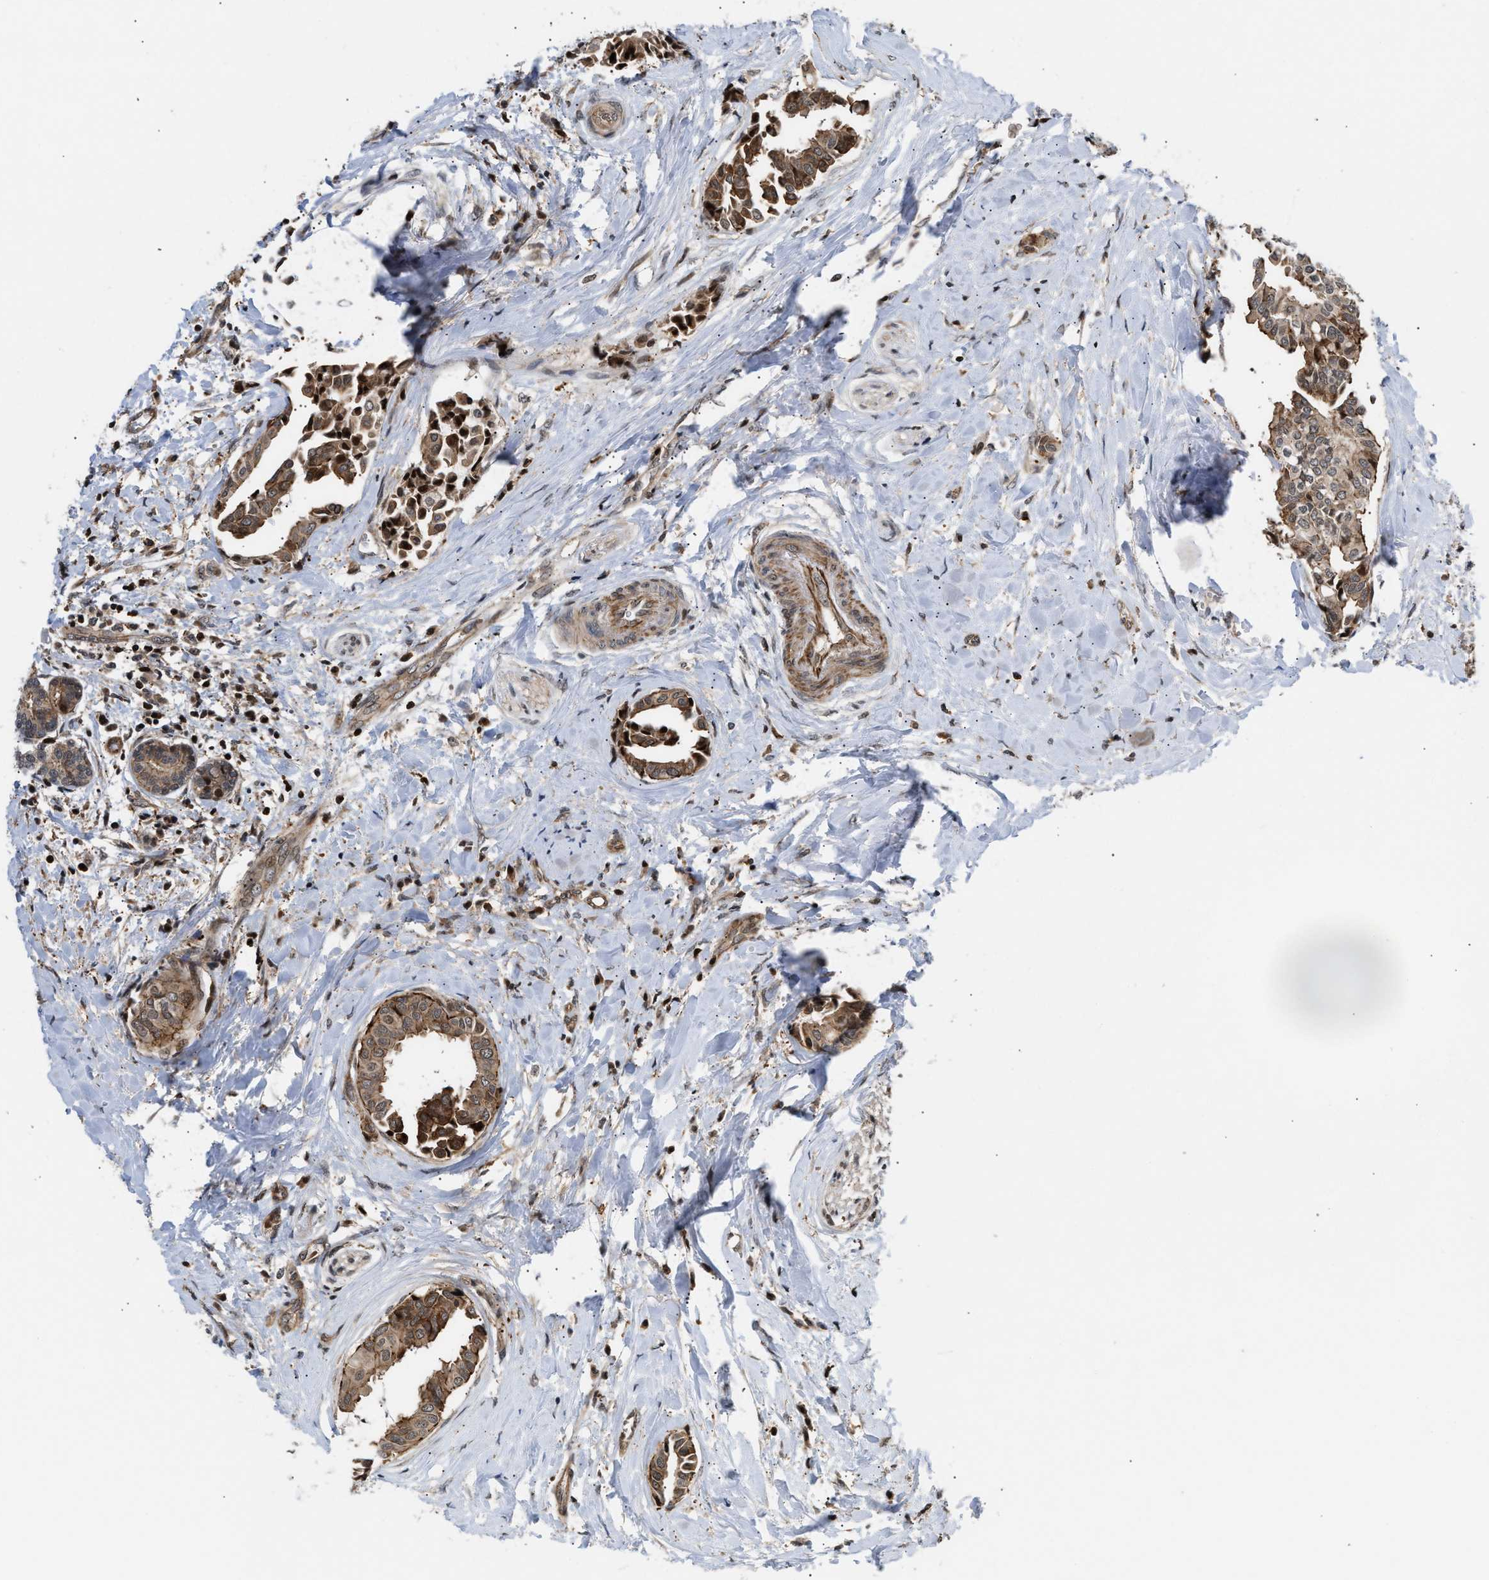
{"staining": {"intensity": "moderate", "quantity": ">75%", "location": "cytoplasmic/membranous"}, "tissue": "head and neck cancer", "cell_type": "Tumor cells", "image_type": "cancer", "snomed": [{"axis": "morphology", "description": "Adenocarcinoma, NOS"}, {"axis": "topography", "description": "Salivary gland"}, {"axis": "topography", "description": "Head-Neck"}], "caption": "Approximately >75% of tumor cells in adenocarcinoma (head and neck) reveal moderate cytoplasmic/membranous protein expression as visualized by brown immunohistochemical staining.", "gene": "STAU2", "patient": {"sex": "female", "age": 59}}